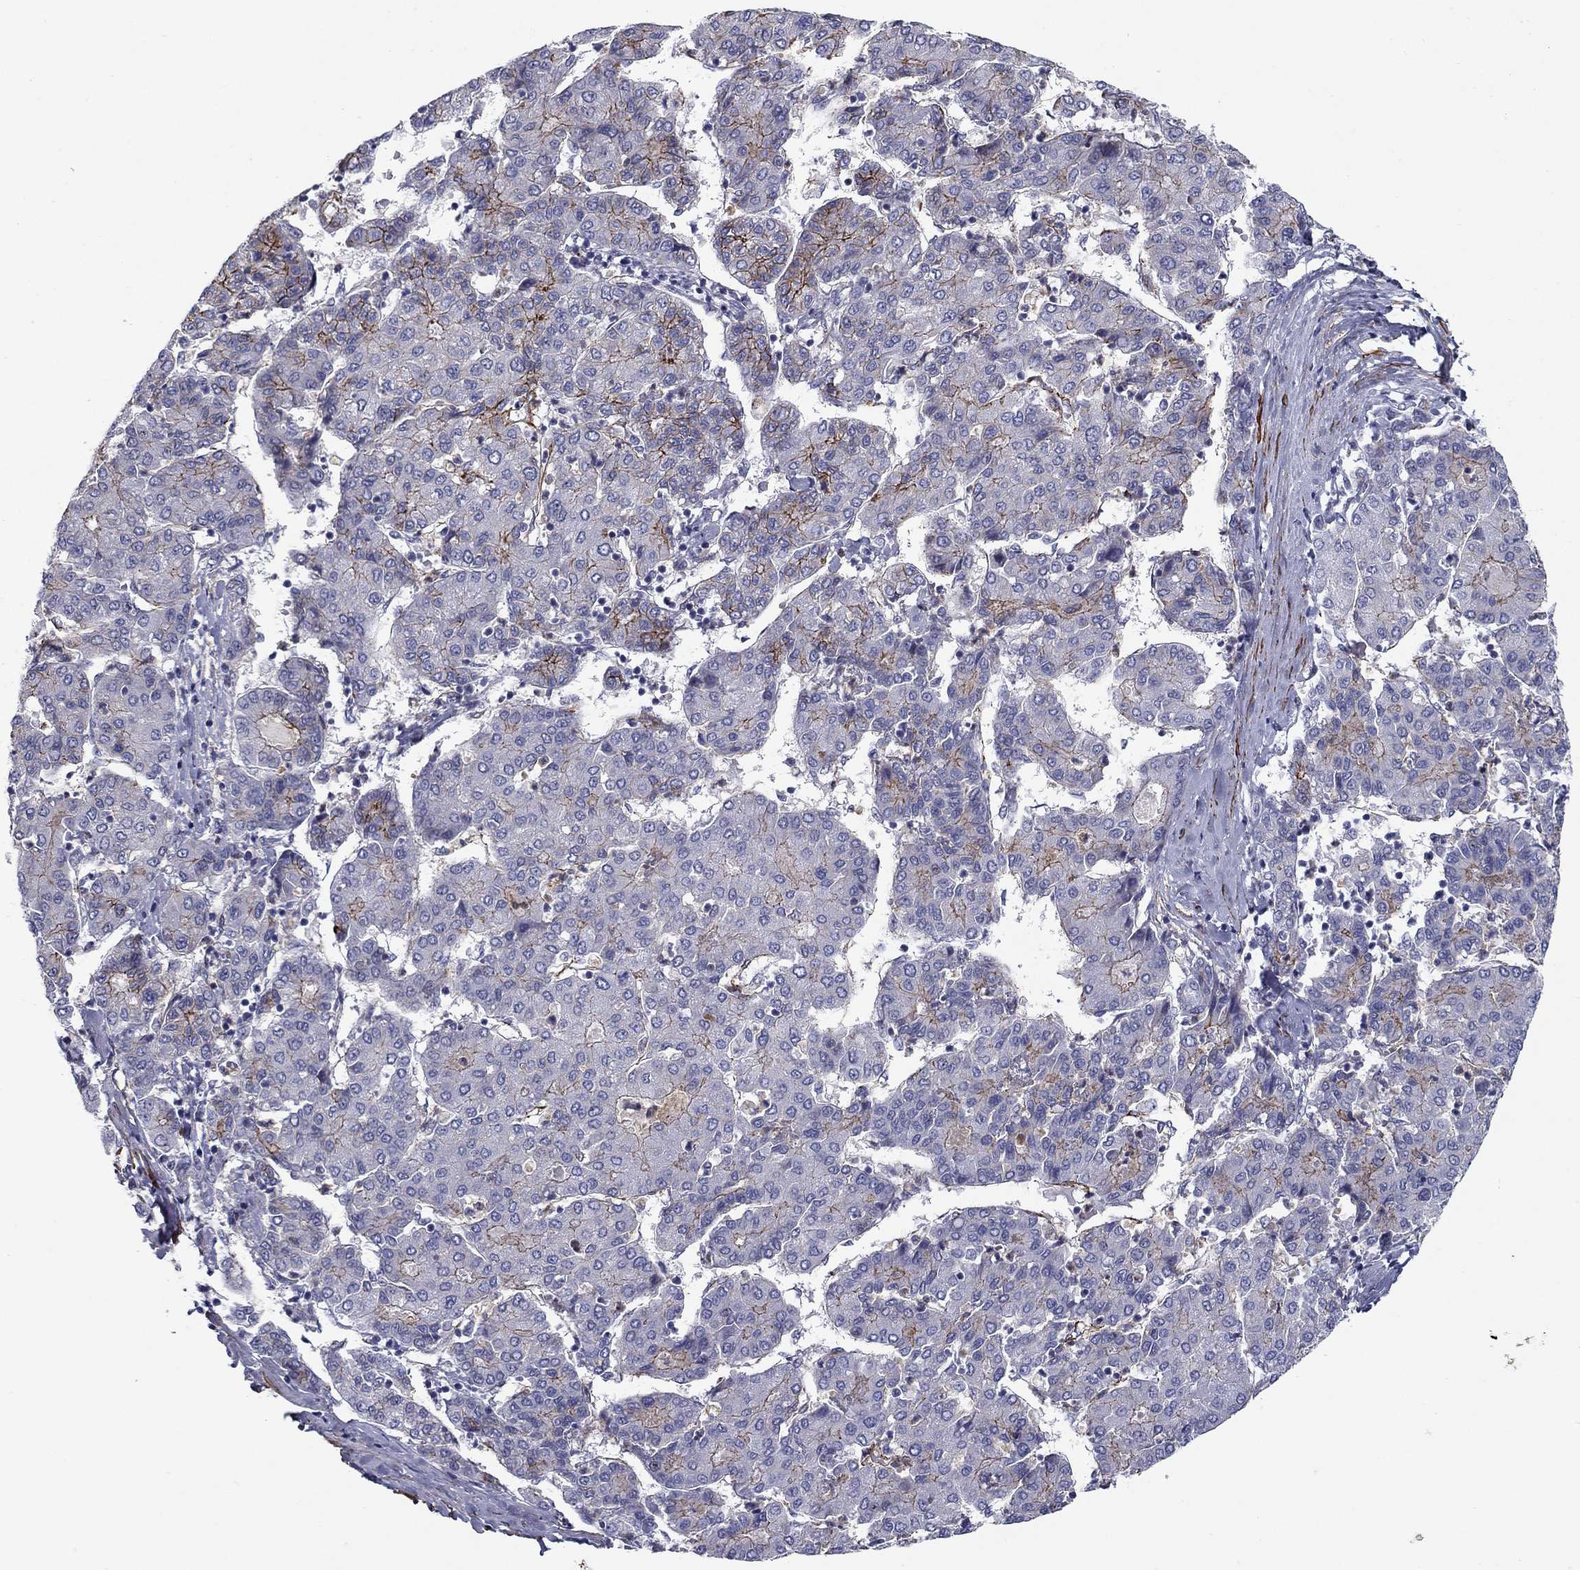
{"staining": {"intensity": "strong", "quantity": "<25%", "location": "cytoplasmic/membranous"}, "tissue": "liver cancer", "cell_type": "Tumor cells", "image_type": "cancer", "snomed": [{"axis": "morphology", "description": "Carcinoma, Hepatocellular, NOS"}, {"axis": "topography", "description": "Liver"}], "caption": "Hepatocellular carcinoma (liver) tissue displays strong cytoplasmic/membranous expression in about <25% of tumor cells", "gene": "KRBA1", "patient": {"sex": "male", "age": 65}}